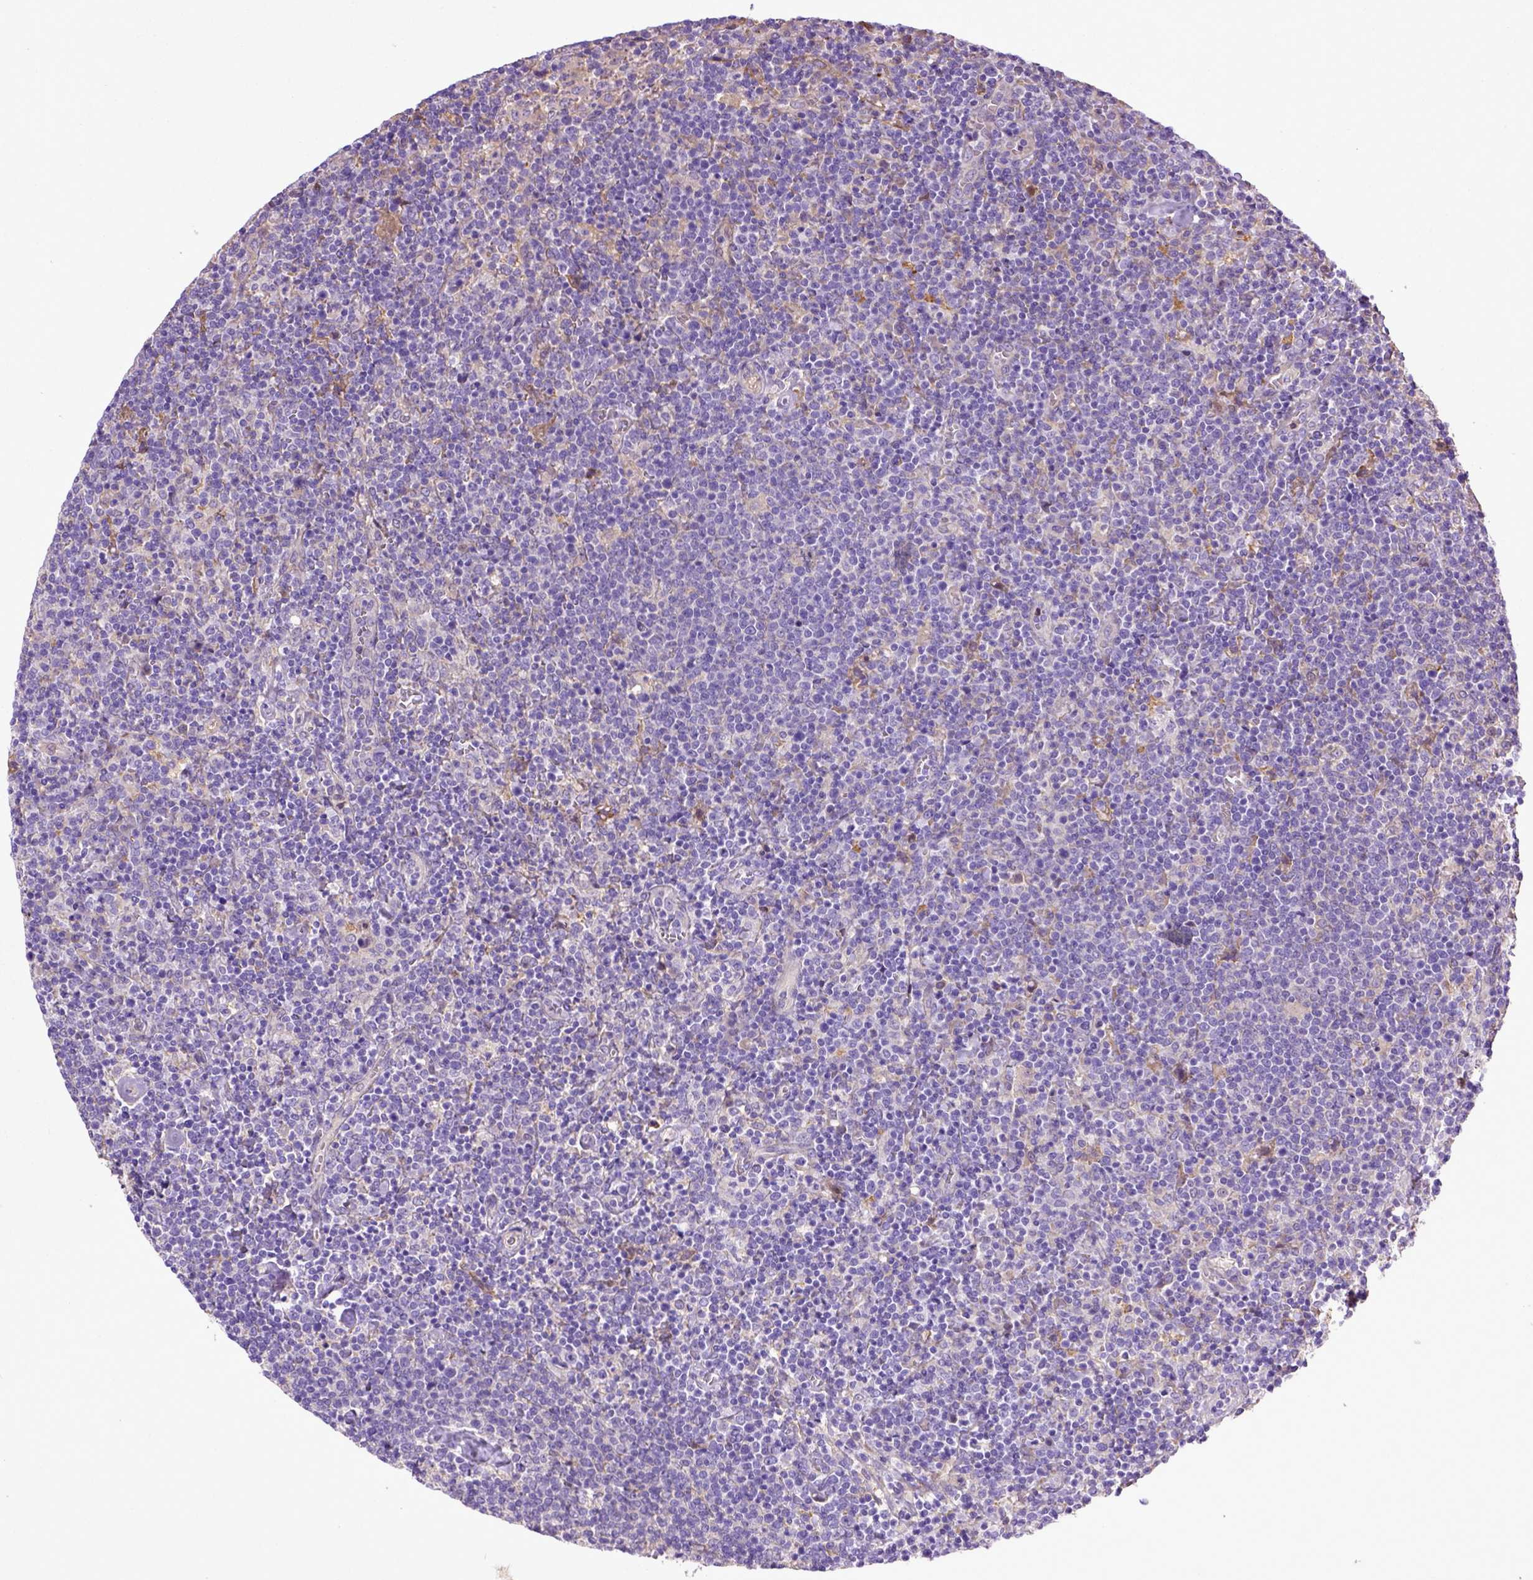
{"staining": {"intensity": "negative", "quantity": "none", "location": "none"}, "tissue": "lymphoma", "cell_type": "Tumor cells", "image_type": "cancer", "snomed": [{"axis": "morphology", "description": "Malignant lymphoma, non-Hodgkin's type, High grade"}, {"axis": "topography", "description": "Lymph node"}], "caption": "Immunohistochemical staining of malignant lymphoma, non-Hodgkin's type (high-grade) displays no significant expression in tumor cells.", "gene": "DEPDC1B", "patient": {"sex": "male", "age": 61}}